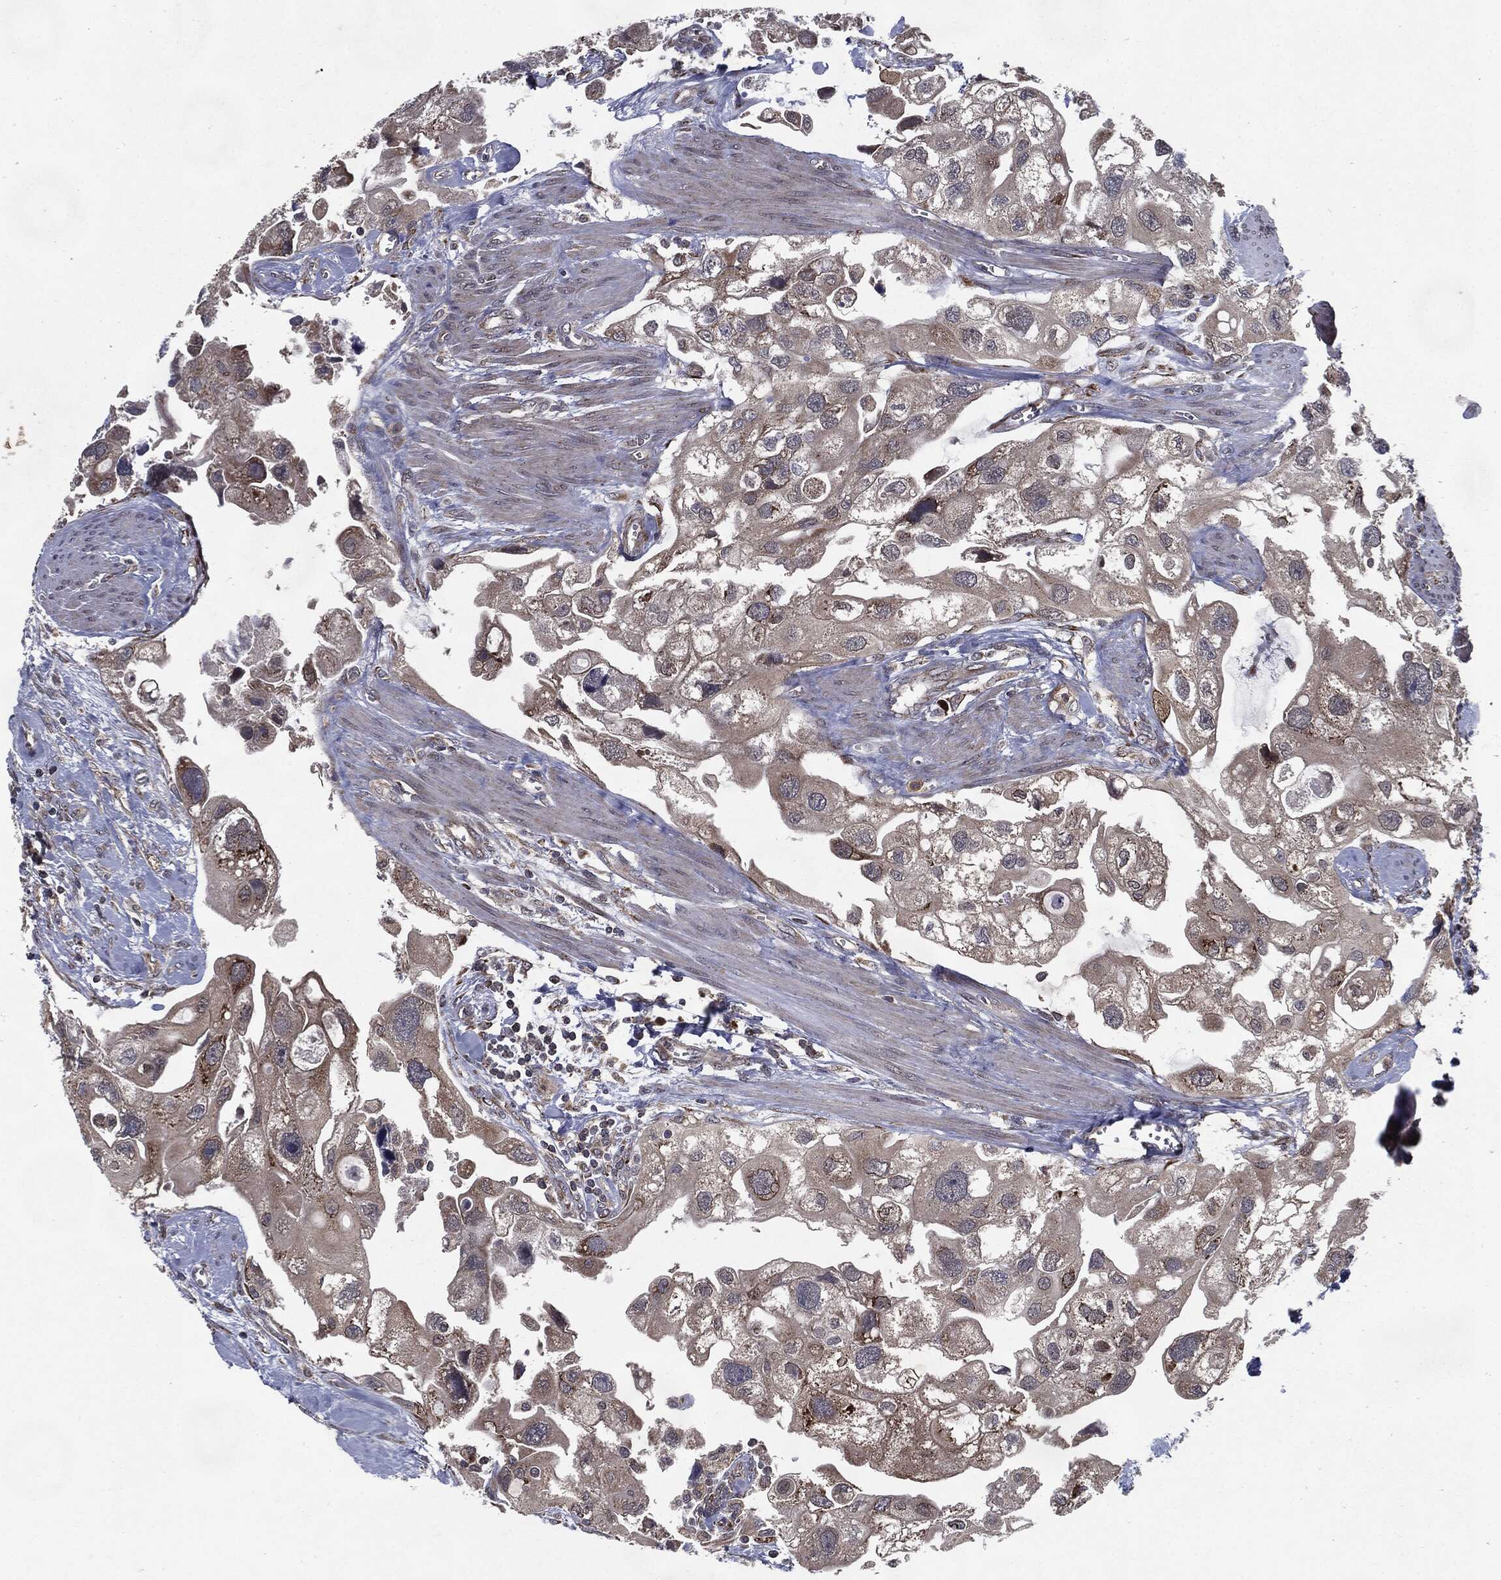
{"staining": {"intensity": "negative", "quantity": "none", "location": "none"}, "tissue": "urothelial cancer", "cell_type": "Tumor cells", "image_type": "cancer", "snomed": [{"axis": "morphology", "description": "Urothelial carcinoma, High grade"}, {"axis": "topography", "description": "Urinary bladder"}], "caption": "High power microscopy photomicrograph of an immunohistochemistry (IHC) photomicrograph of urothelial cancer, revealing no significant positivity in tumor cells.", "gene": "HDAC5", "patient": {"sex": "male", "age": 59}}